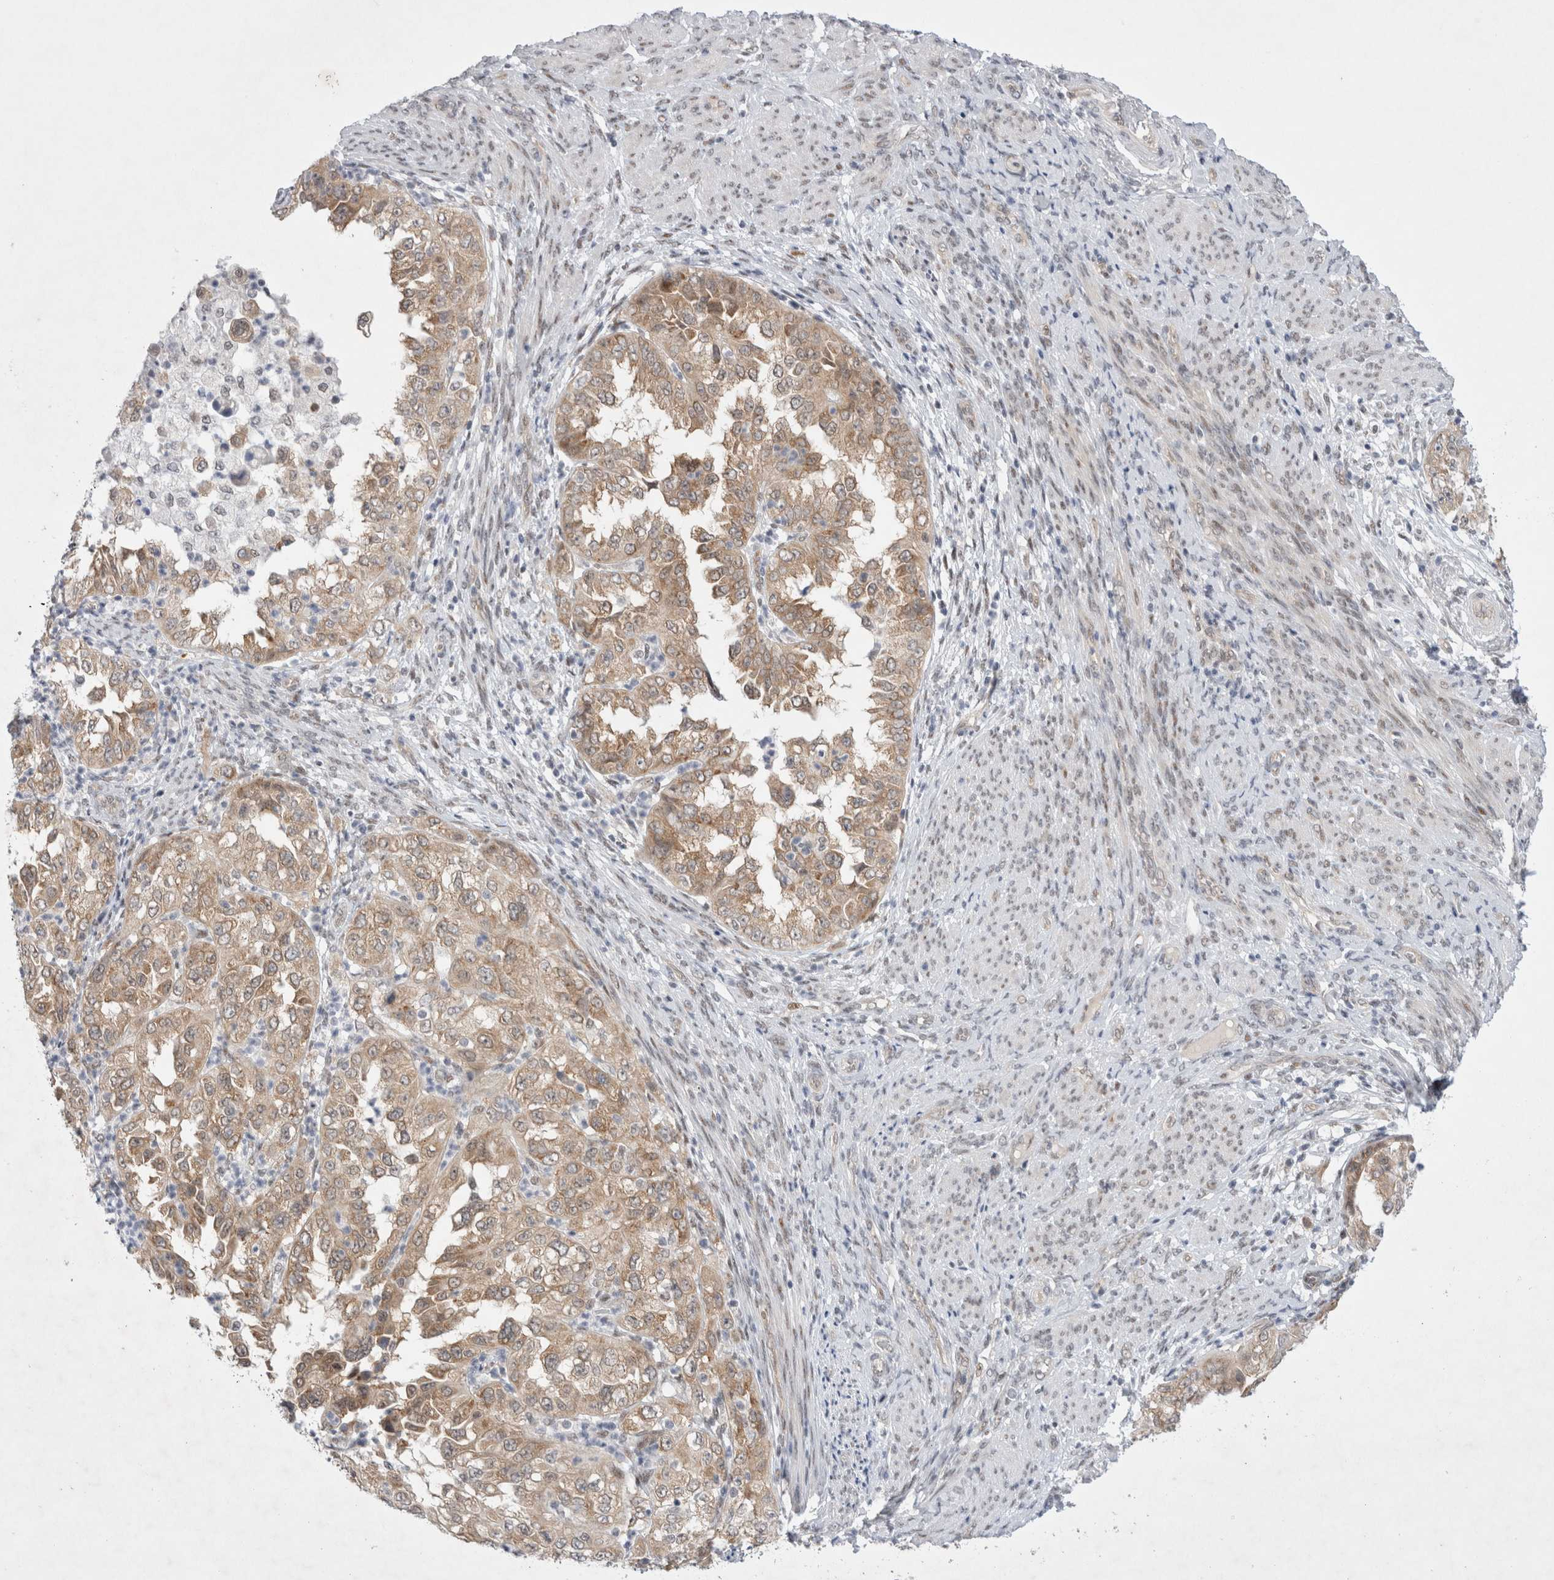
{"staining": {"intensity": "weak", "quantity": ">75%", "location": "cytoplasmic/membranous"}, "tissue": "endometrial cancer", "cell_type": "Tumor cells", "image_type": "cancer", "snomed": [{"axis": "morphology", "description": "Adenocarcinoma, NOS"}, {"axis": "topography", "description": "Endometrium"}], "caption": "Endometrial adenocarcinoma stained with a protein marker displays weak staining in tumor cells.", "gene": "WIPF2", "patient": {"sex": "female", "age": 85}}